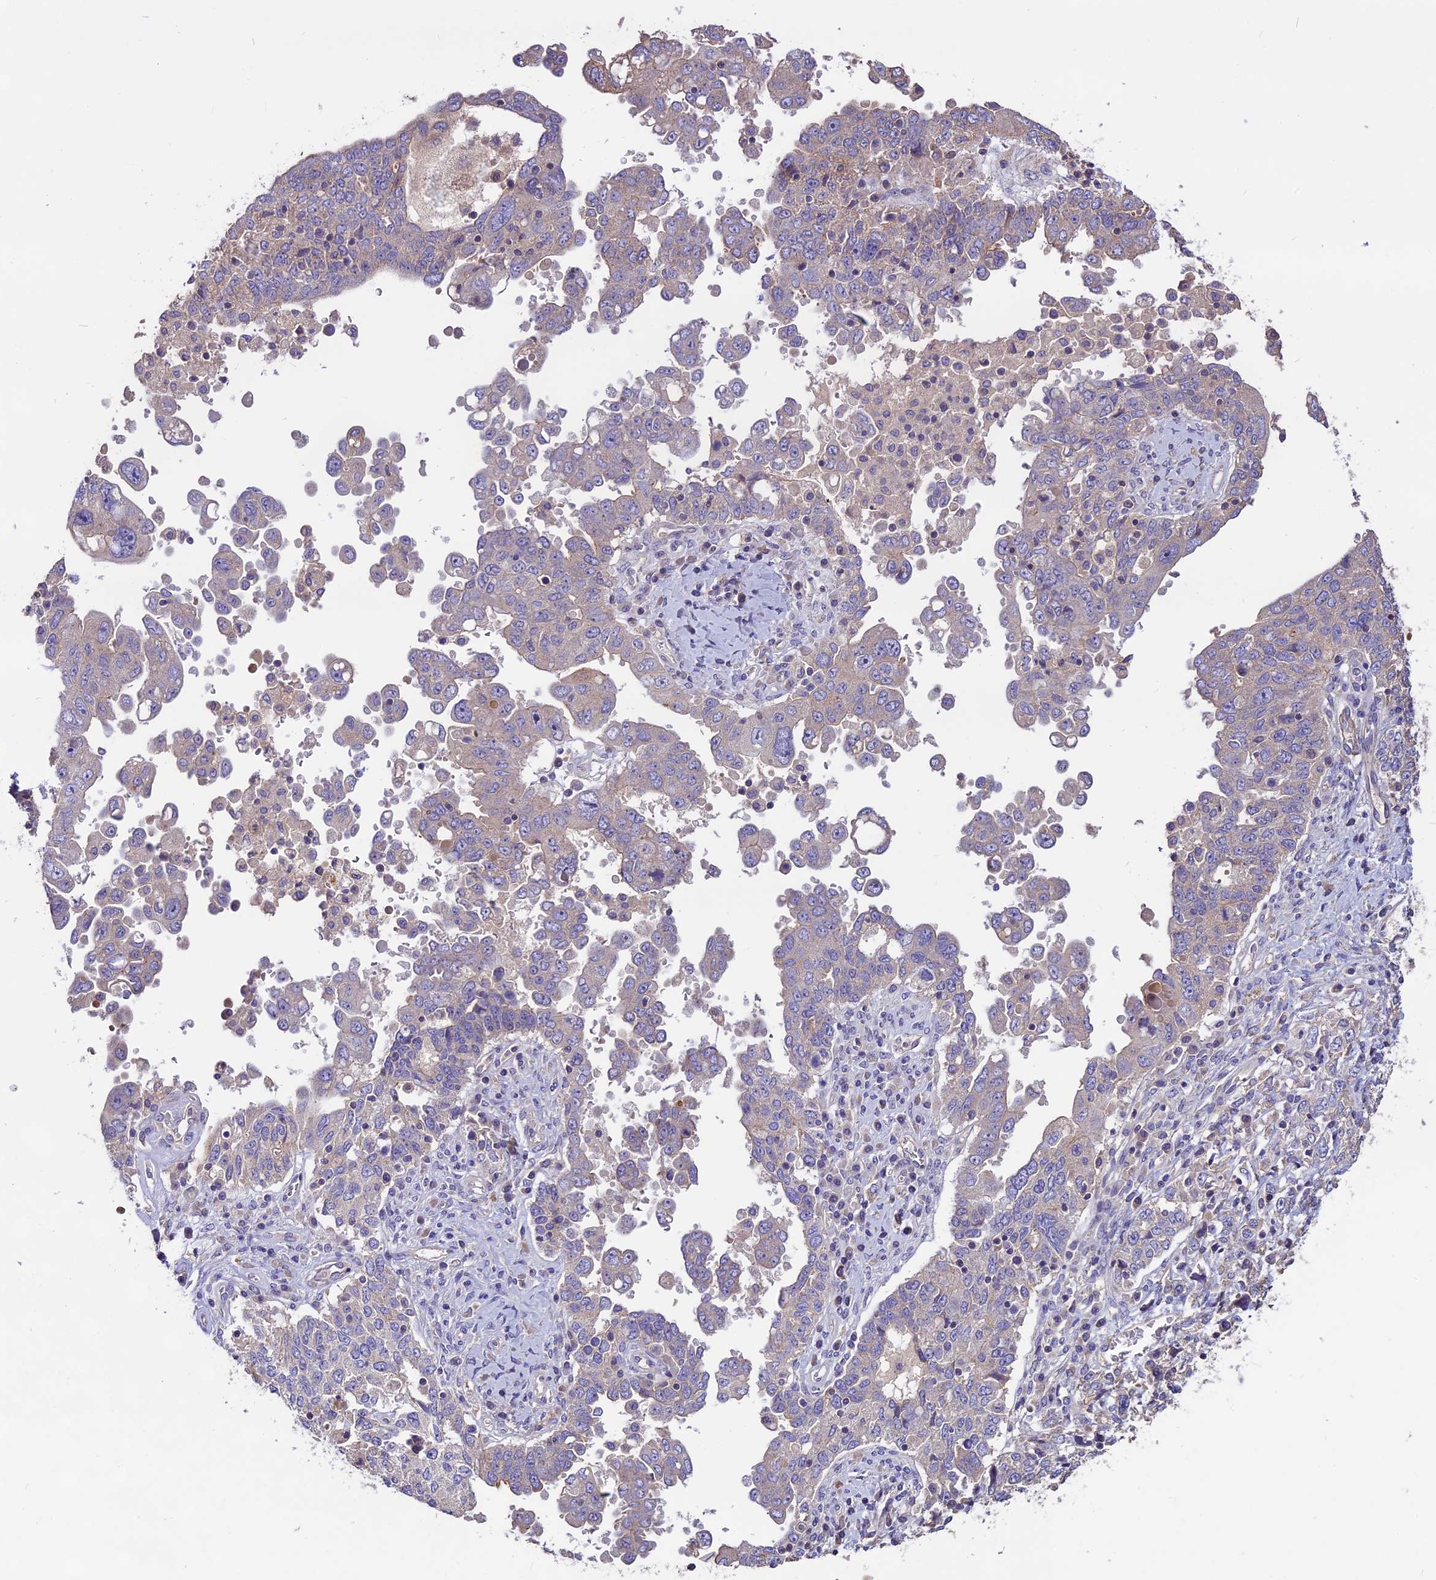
{"staining": {"intensity": "weak", "quantity": "<25%", "location": "cytoplasmic/membranous"}, "tissue": "ovarian cancer", "cell_type": "Tumor cells", "image_type": "cancer", "snomed": [{"axis": "morphology", "description": "Carcinoma, endometroid"}, {"axis": "topography", "description": "Ovary"}], "caption": "Human ovarian cancer stained for a protein using immunohistochemistry (IHC) reveals no positivity in tumor cells.", "gene": "ANO3", "patient": {"sex": "female", "age": 62}}